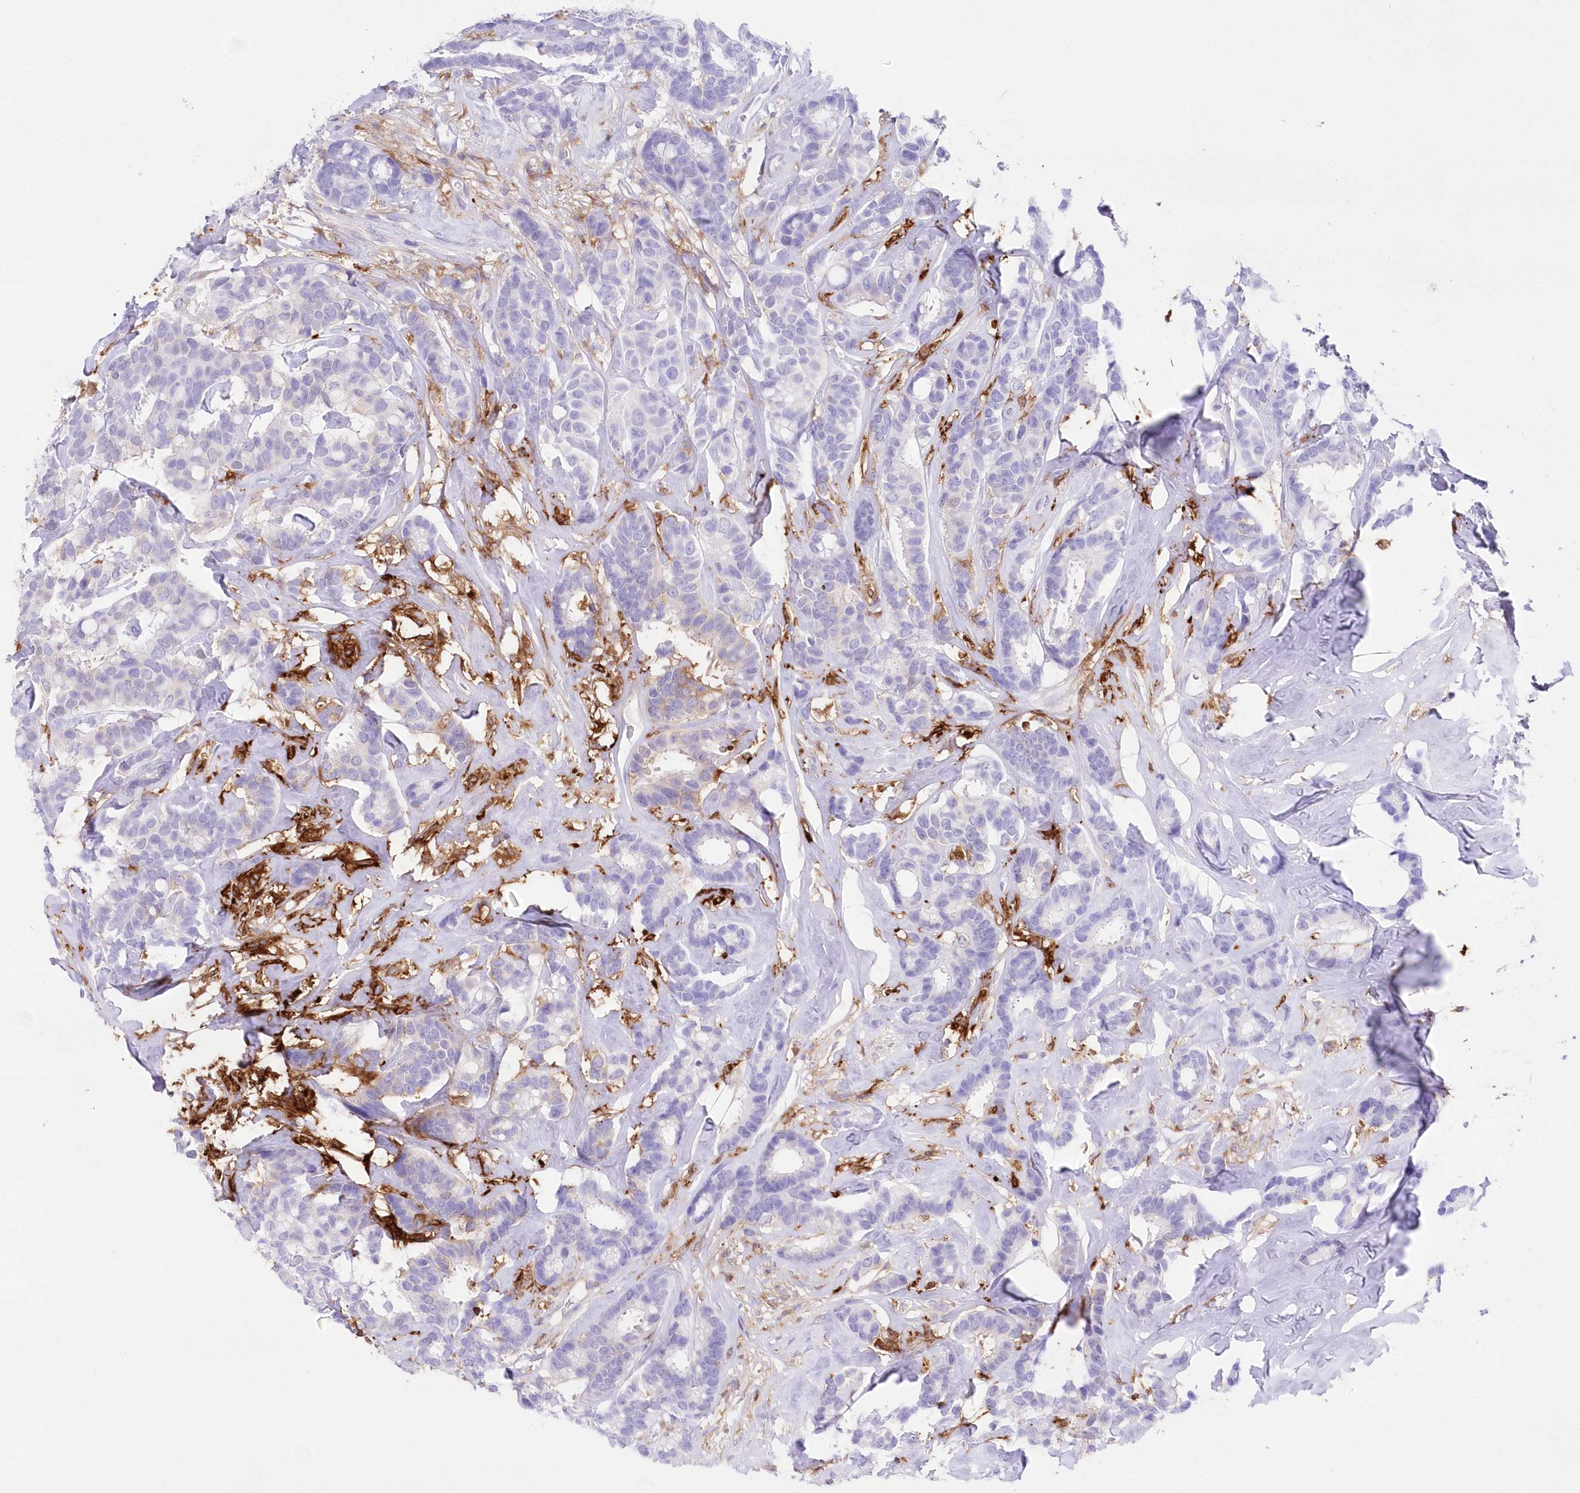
{"staining": {"intensity": "negative", "quantity": "none", "location": "none"}, "tissue": "breast cancer", "cell_type": "Tumor cells", "image_type": "cancer", "snomed": [{"axis": "morphology", "description": "Duct carcinoma"}, {"axis": "topography", "description": "Breast"}], "caption": "DAB immunohistochemical staining of human breast cancer (invasive ductal carcinoma) demonstrates no significant expression in tumor cells.", "gene": "DNAJC19", "patient": {"sex": "female", "age": 87}}